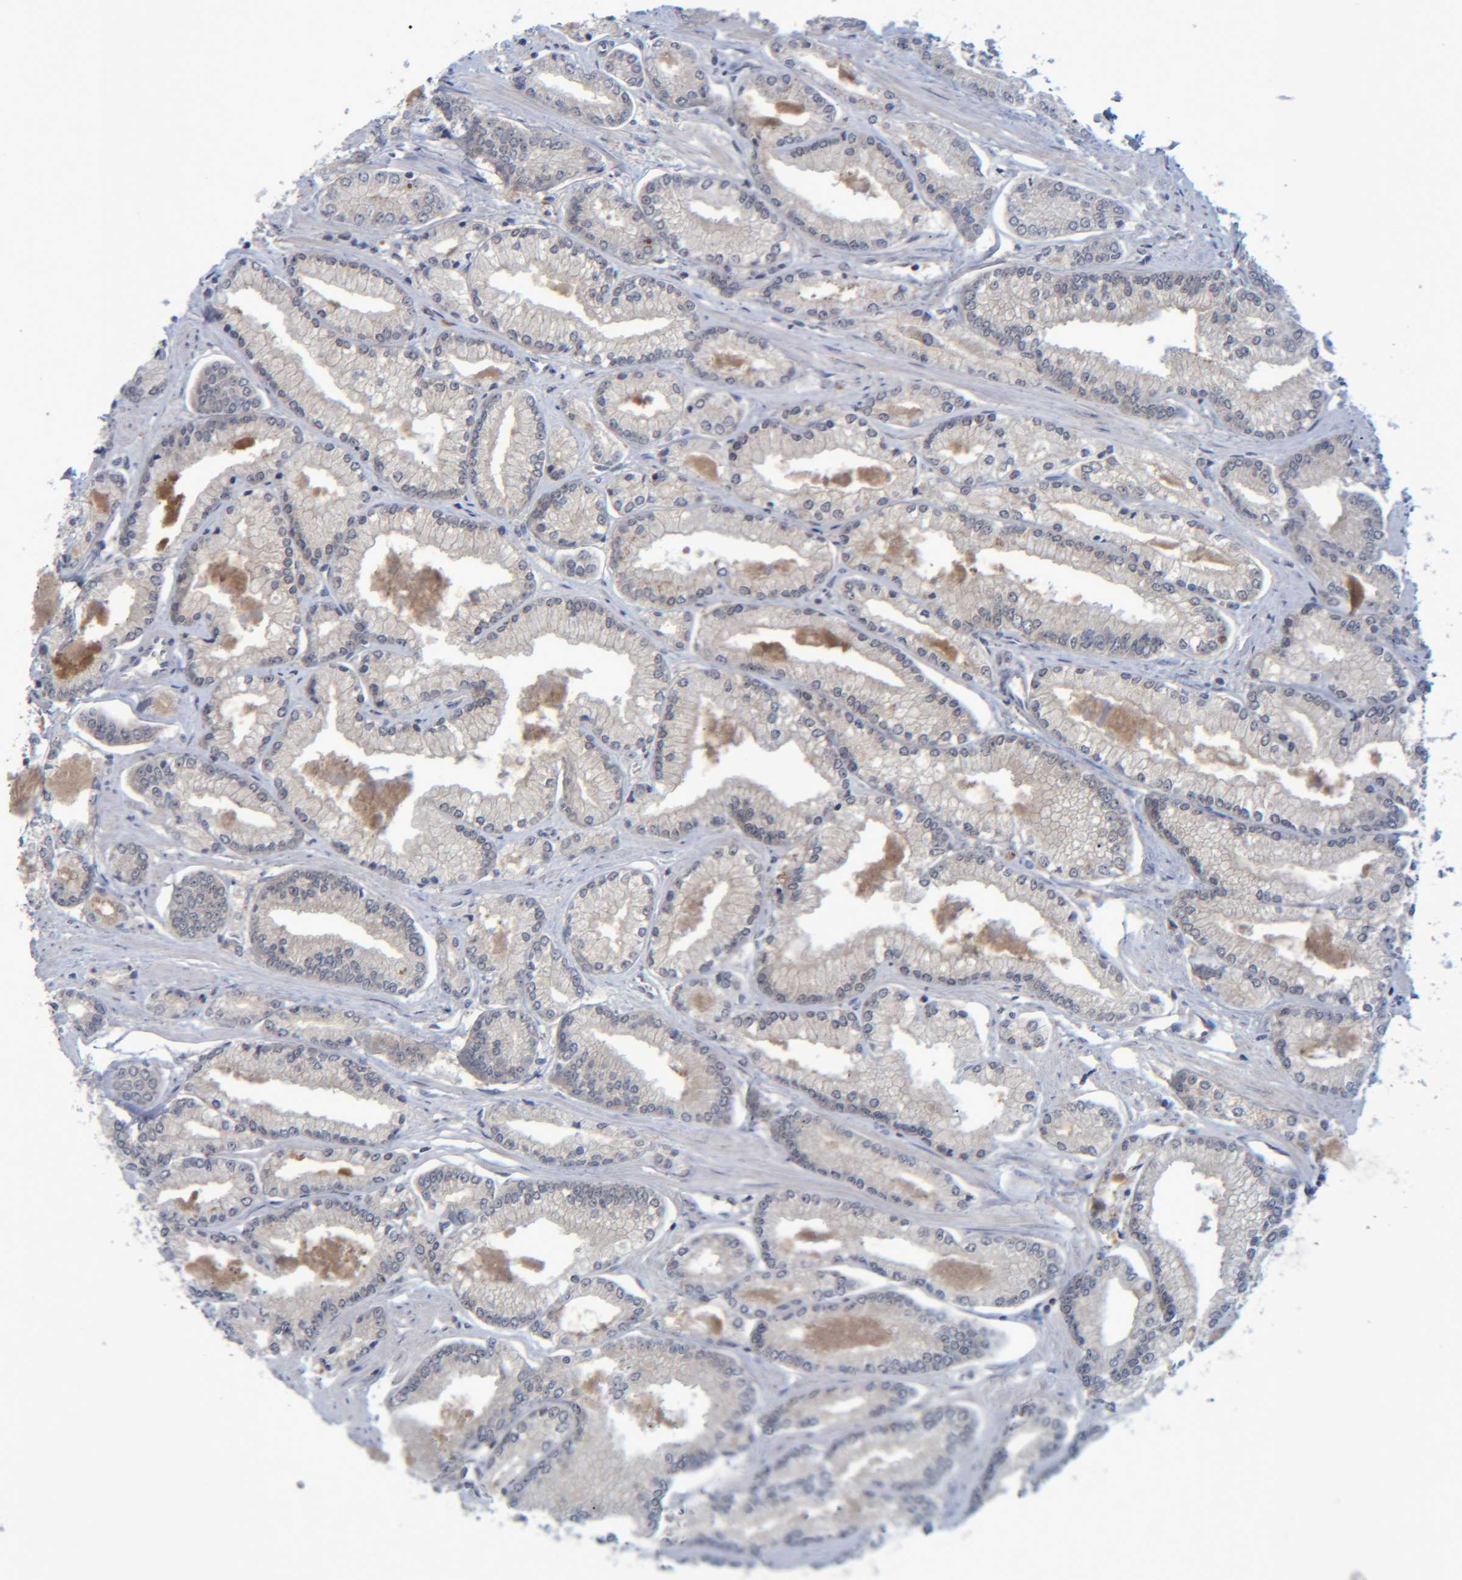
{"staining": {"intensity": "negative", "quantity": "none", "location": "none"}, "tissue": "prostate cancer", "cell_type": "Tumor cells", "image_type": "cancer", "snomed": [{"axis": "morphology", "description": "Adenocarcinoma, Low grade"}, {"axis": "topography", "description": "Prostate"}], "caption": "The micrograph shows no staining of tumor cells in prostate cancer.", "gene": "PCYT2", "patient": {"sex": "male", "age": 52}}